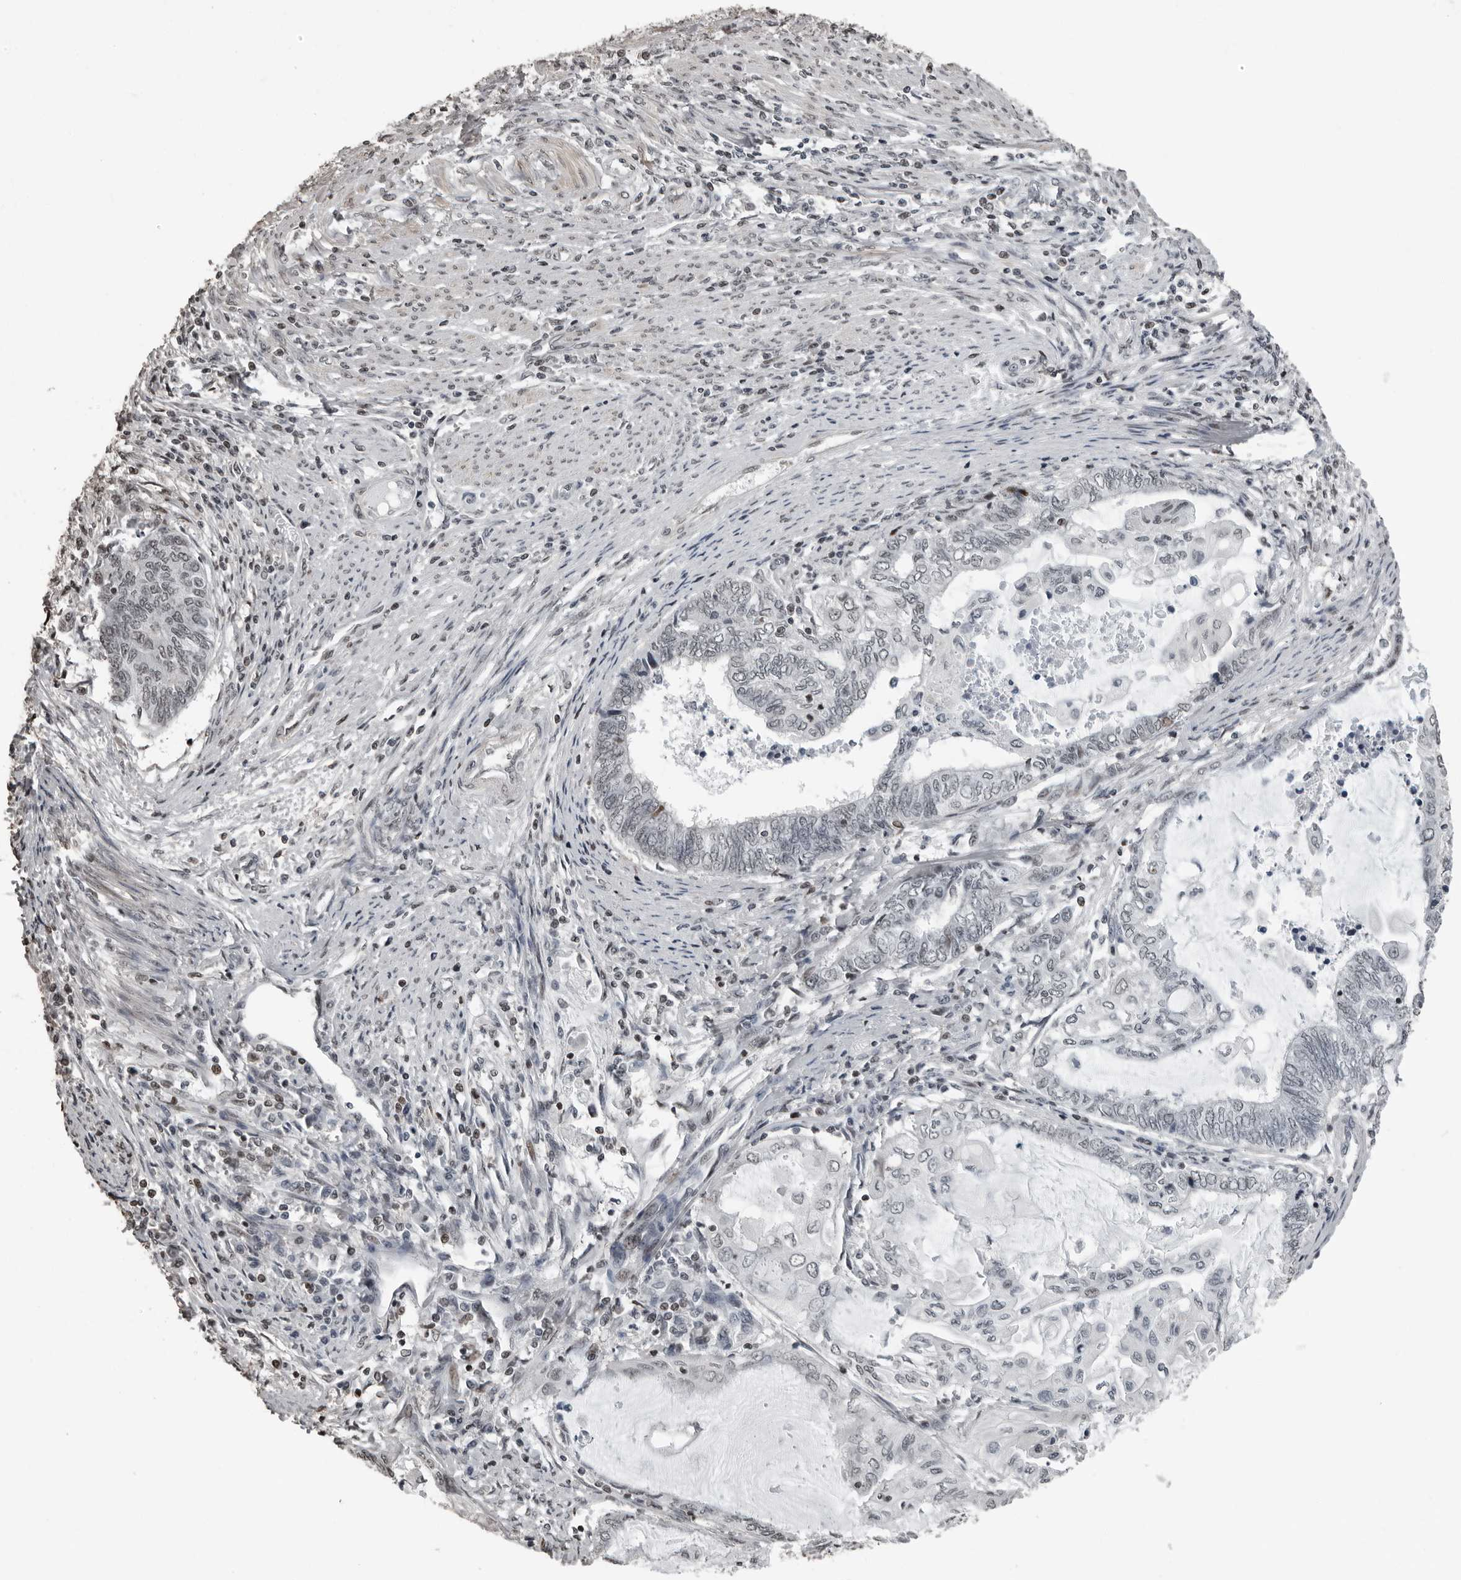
{"staining": {"intensity": "negative", "quantity": "none", "location": "none"}, "tissue": "endometrial cancer", "cell_type": "Tumor cells", "image_type": "cancer", "snomed": [{"axis": "morphology", "description": "Adenocarcinoma, NOS"}, {"axis": "topography", "description": "Uterus"}, {"axis": "topography", "description": "Endometrium"}], "caption": "Immunohistochemistry micrograph of neoplastic tissue: human adenocarcinoma (endometrial) stained with DAB (3,3'-diaminobenzidine) demonstrates no significant protein staining in tumor cells.", "gene": "ORC1", "patient": {"sex": "female", "age": 70}}